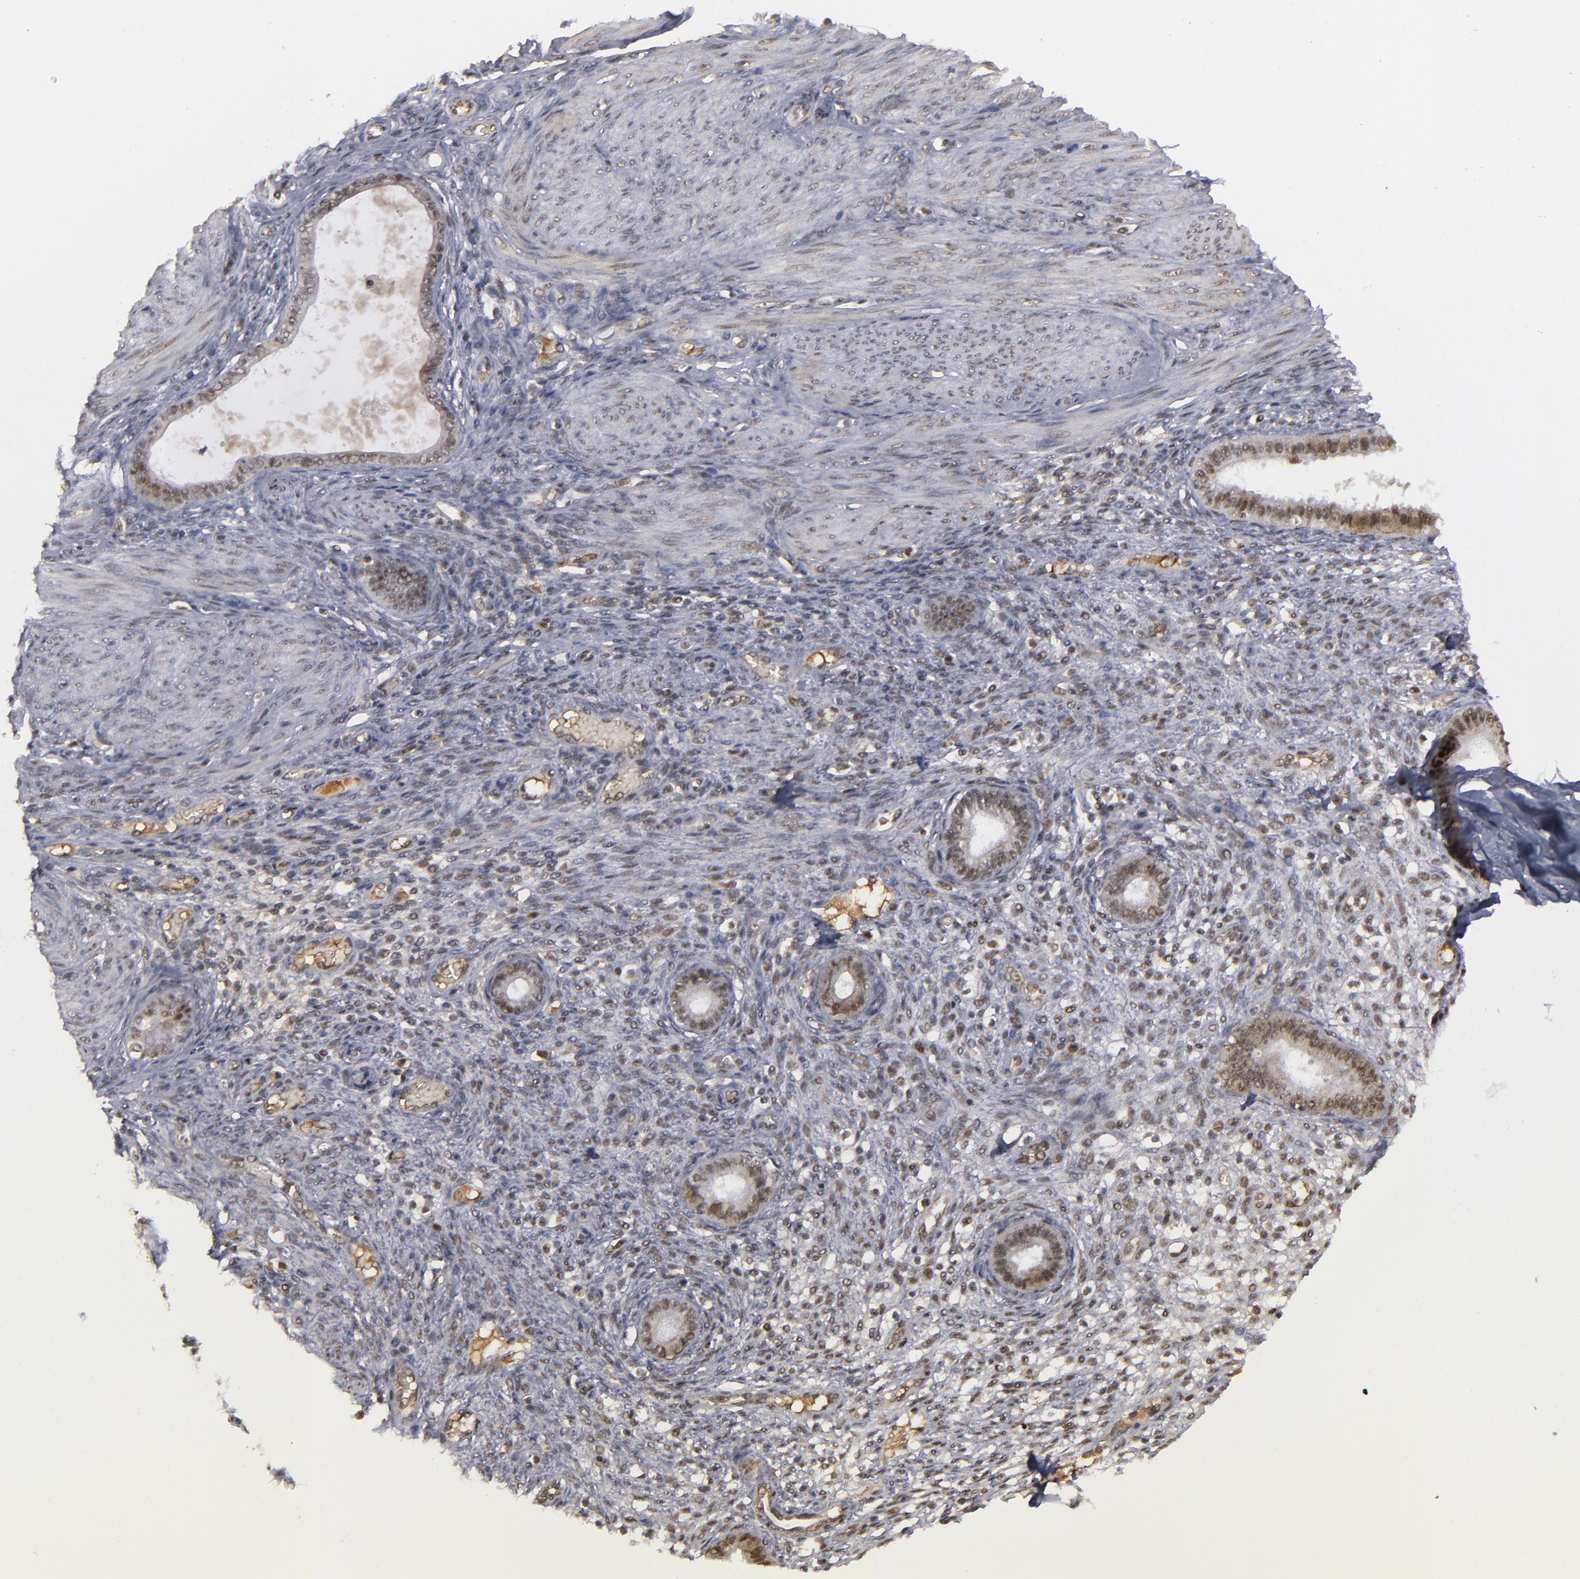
{"staining": {"intensity": "weak", "quantity": ">75%", "location": "nuclear"}, "tissue": "endometrium", "cell_type": "Cells in endometrial stroma", "image_type": "normal", "snomed": [{"axis": "morphology", "description": "Normal tissue, NOS"}, {"axis": "topography", "description": "Endometrium"}], "caption": "Protein staining exhibits weak nuclear staining in about >75% of cells in endometrial stroma in unremarkable endometrium. The protein is shown in brown color, while the nuclei are stained blue.", "gene": "ZNF234", "patient": {"sex": "female", "age": 72}}